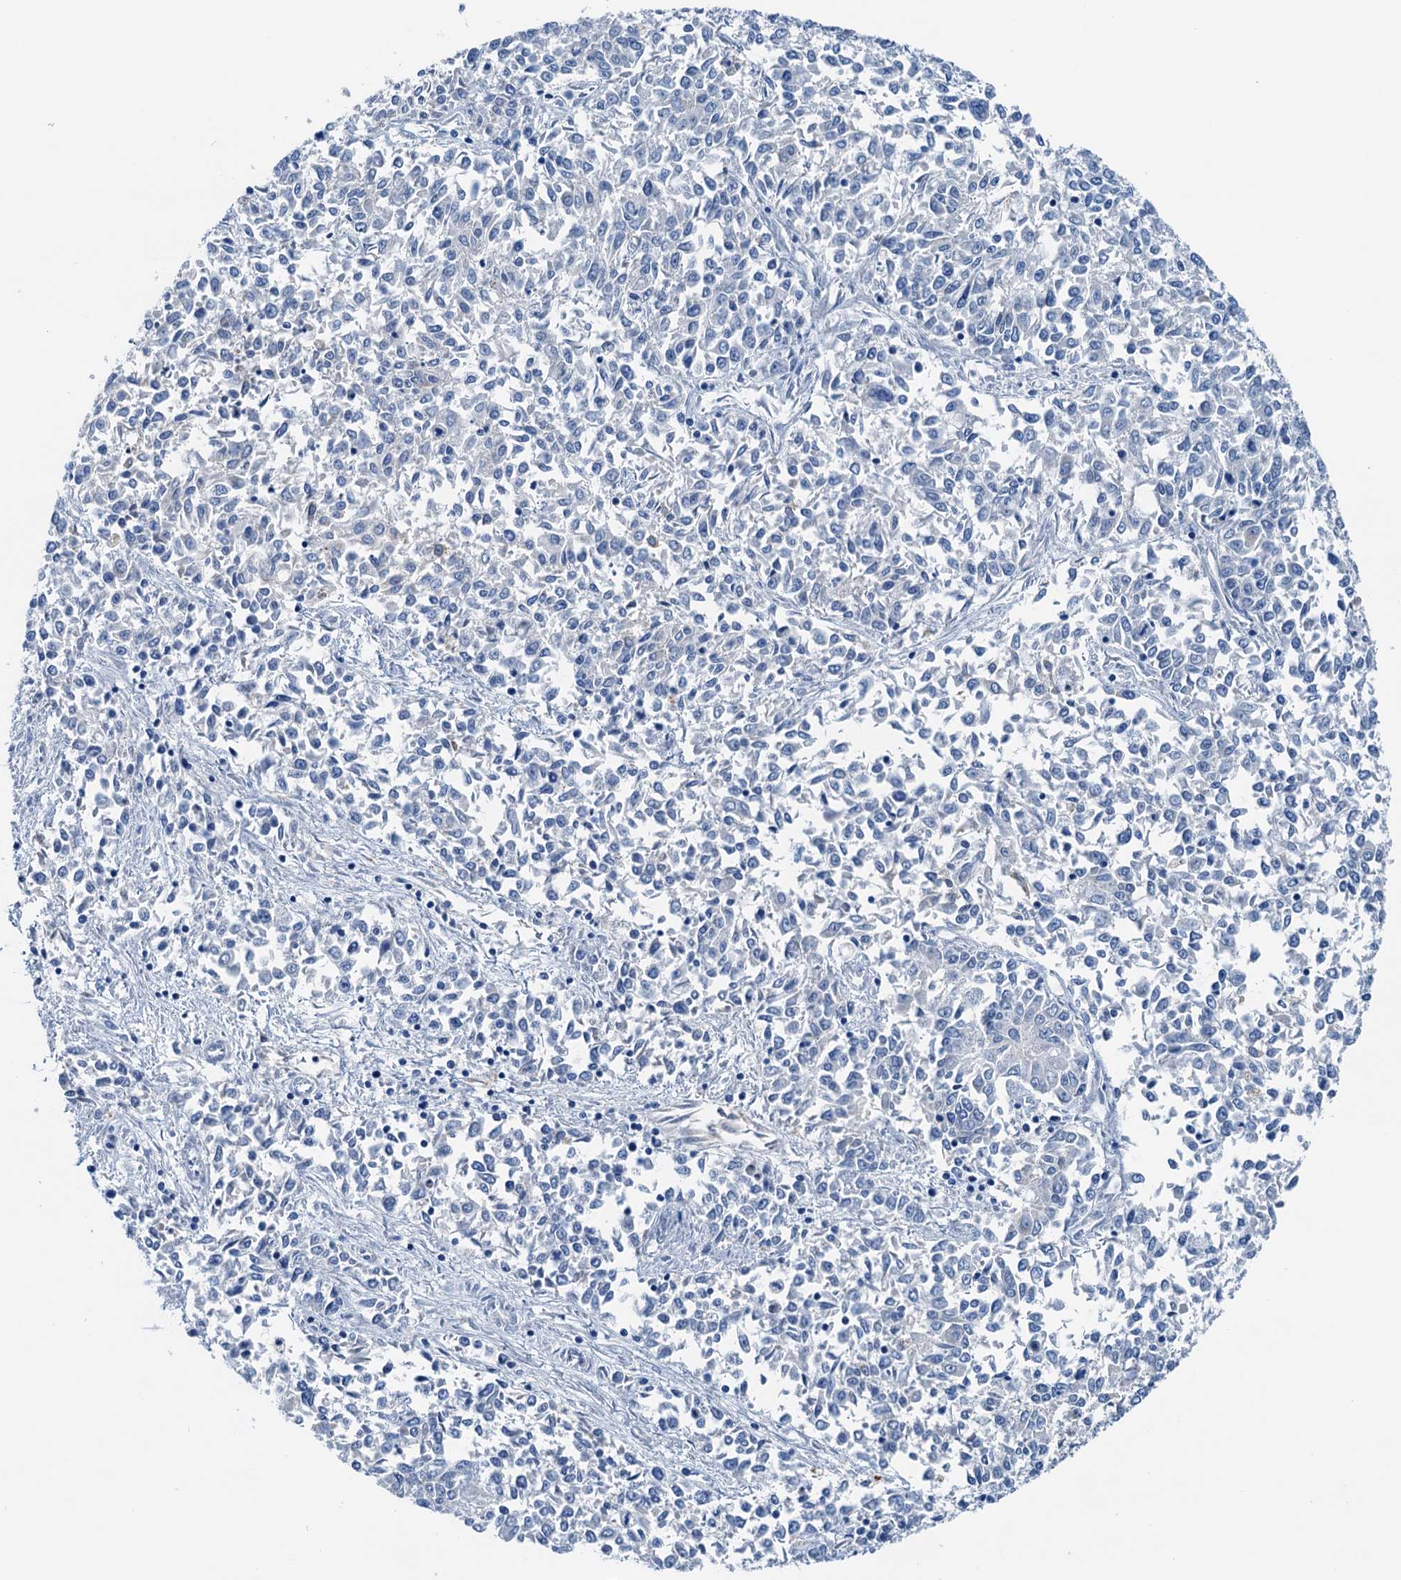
{"staining": {"intensity": "negative", "quantity": "none", "location": "none"}, "tissue": "endometrial cancer", "cell_type": "Tumor cells", "image_type": "cancer", "snomed": [{"axis": "morphology", "description": "Adenocarcinoma, NOS"}, {"axis": "topography", "description": "Endometrium"}], "caption": "The micrograph demonstrates no staining of tumor cells in endometrial cancer (adenocarcinoma).", "gene": "C1QTNF4", "patient": {"sex": "female", "age": 50}}